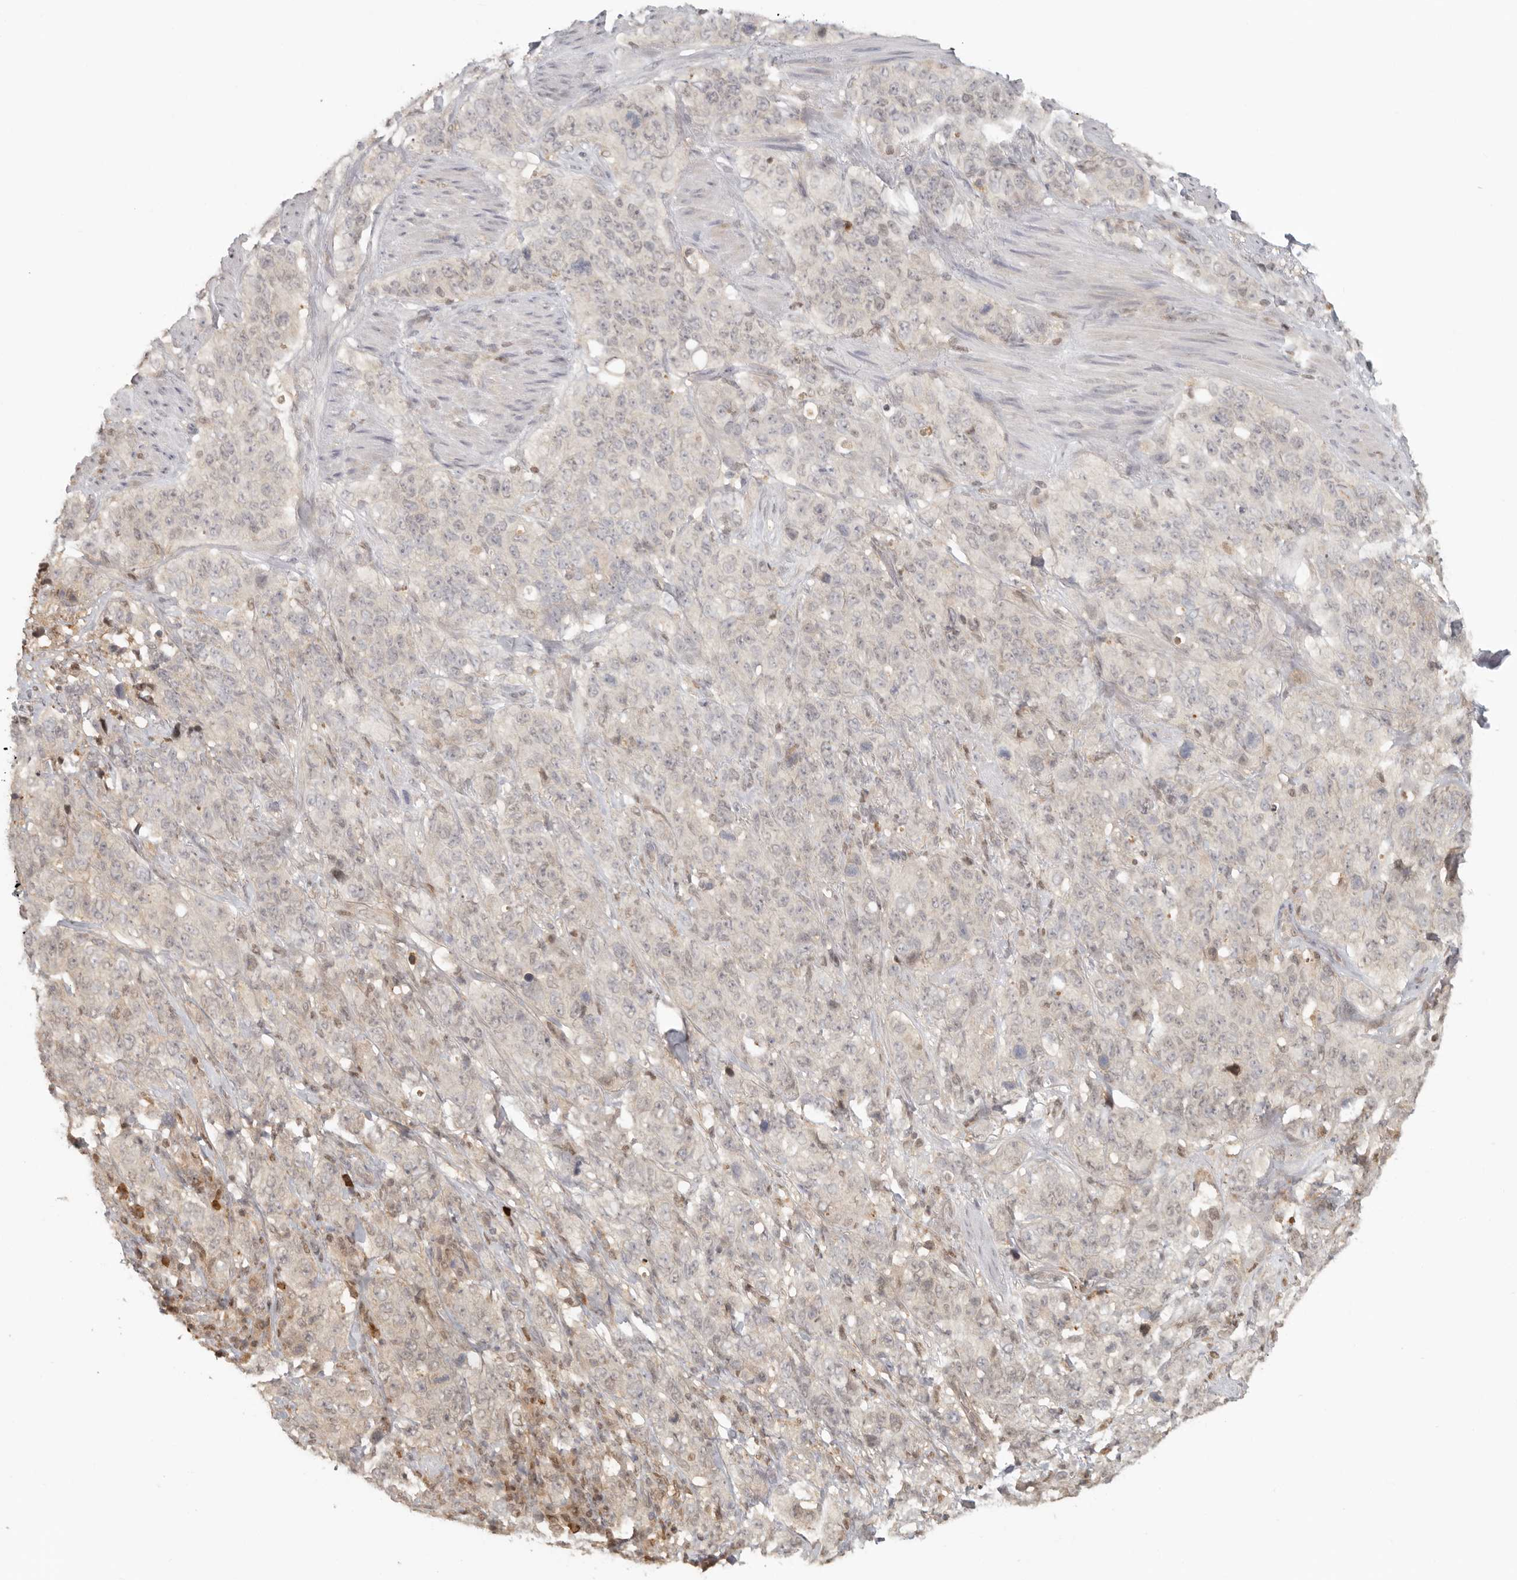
{"staining": {"intensity": "negative", "quantity": "none", "location": "none"}, "tissue": "stomach cancer", "cell_type": "Tumor cells", "image_type": "cancer", "snomed": [{"axis": "morphology", "description": "Adenocarcinoma, NOS"}, {"axis": "topography", "description": "Stomach"}], "caption": "Immunohistochemical staining of human adenocarcinoma (stomach) exhibits no significant staining in tumor cells.", "gene": "PSMA5", "patient": {"sex": "male", "age": 48}}